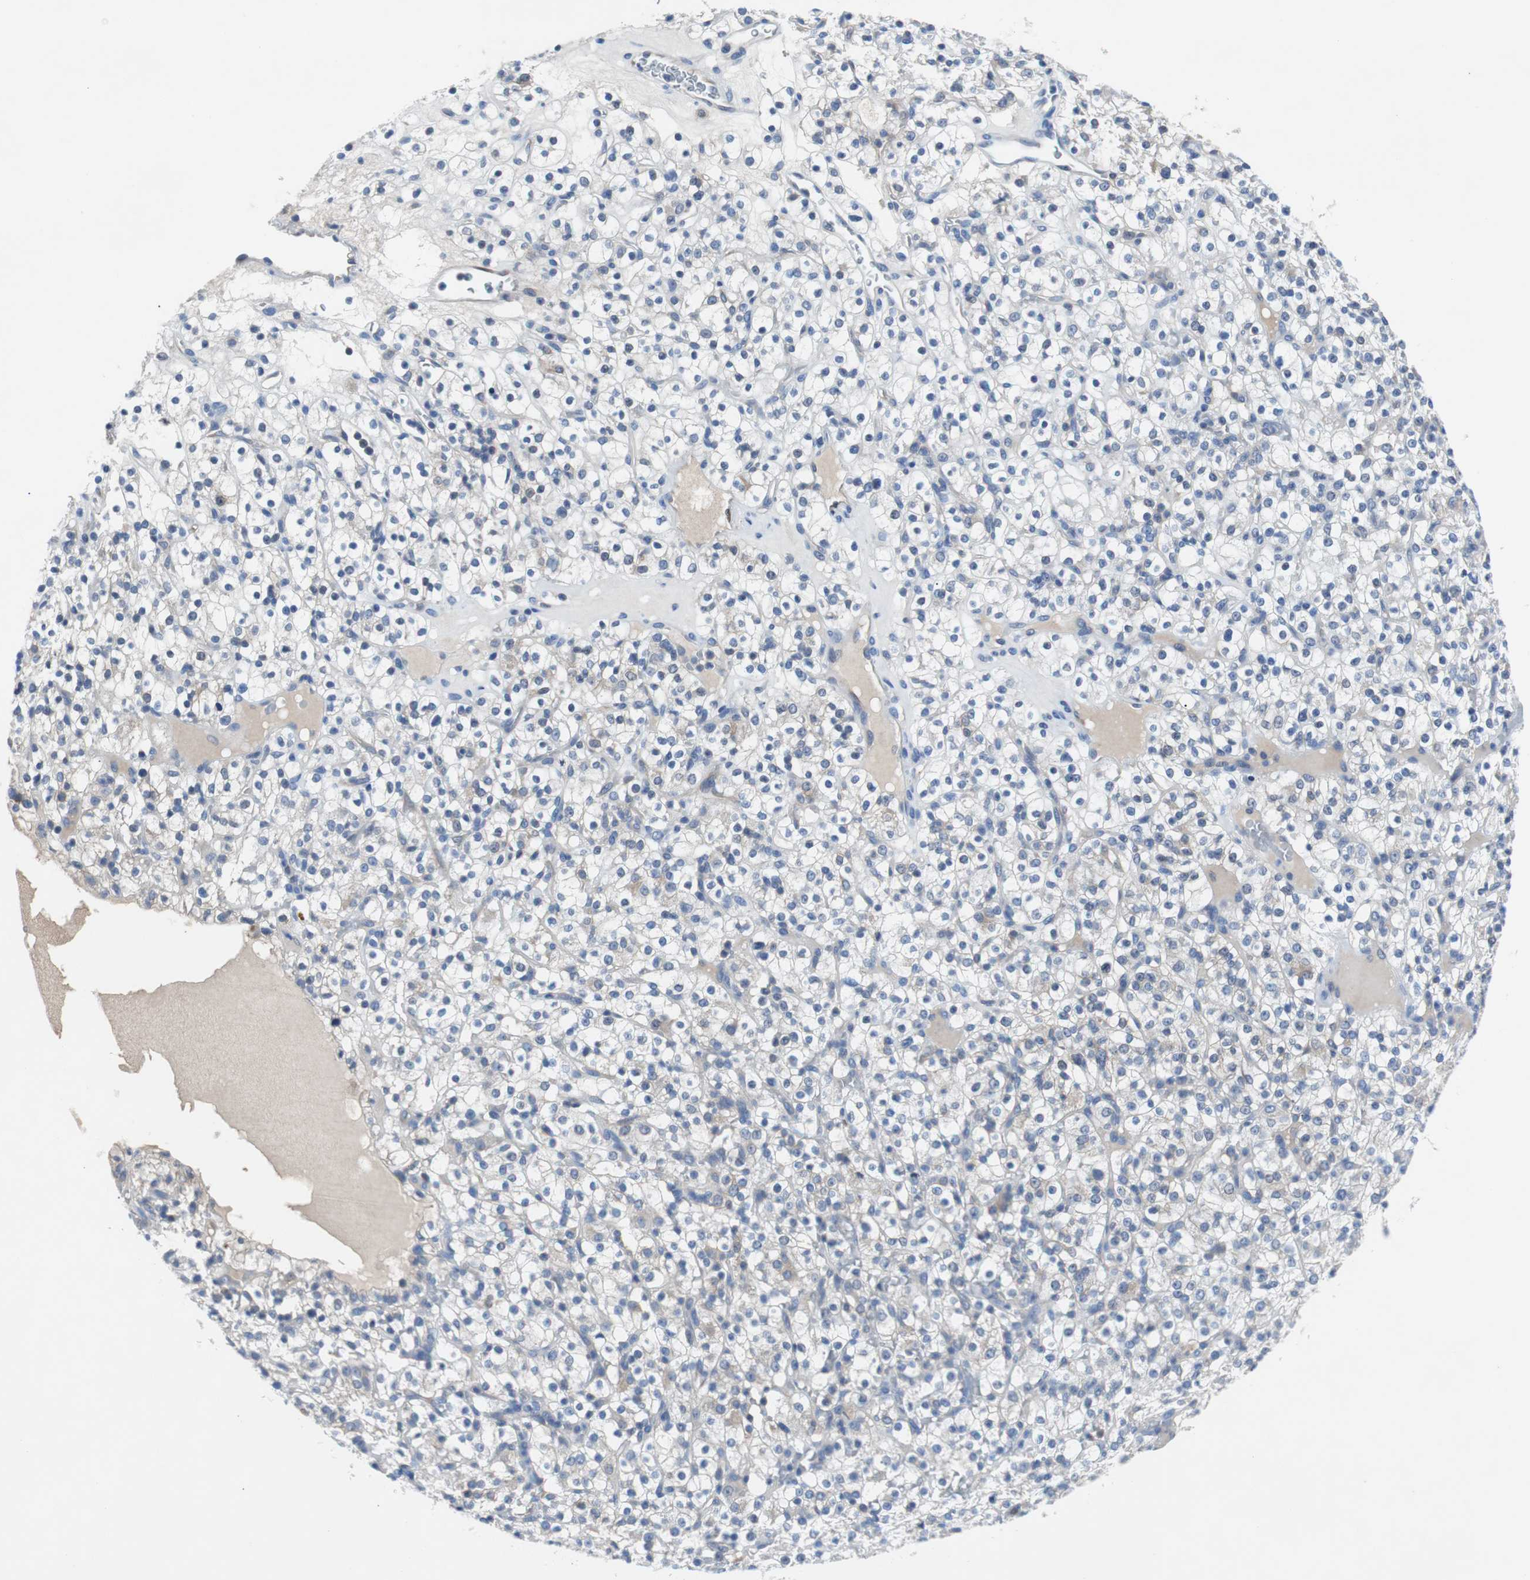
{"staining": {"intensity": "negative", "quantity": "none", "location": "none"}, "tissue": "renal cancer", "cell_type": "Tumor cells", "image_type": "cancer", "snomed": [{"axis": "morphology", "description": "Normal tissue, NOS"}, {"axis": "morphology", "description": "Adenocarcinoma, NOS"}, {"axis": "topography", "description": "Kidney"}], "caption": "Immunohistochemistry (IHC) of human renal adenocarcinoma reveals no expression in tumor cells.", "gene": "EEF2K", "patient": {"sex": "female", "age": 72}}